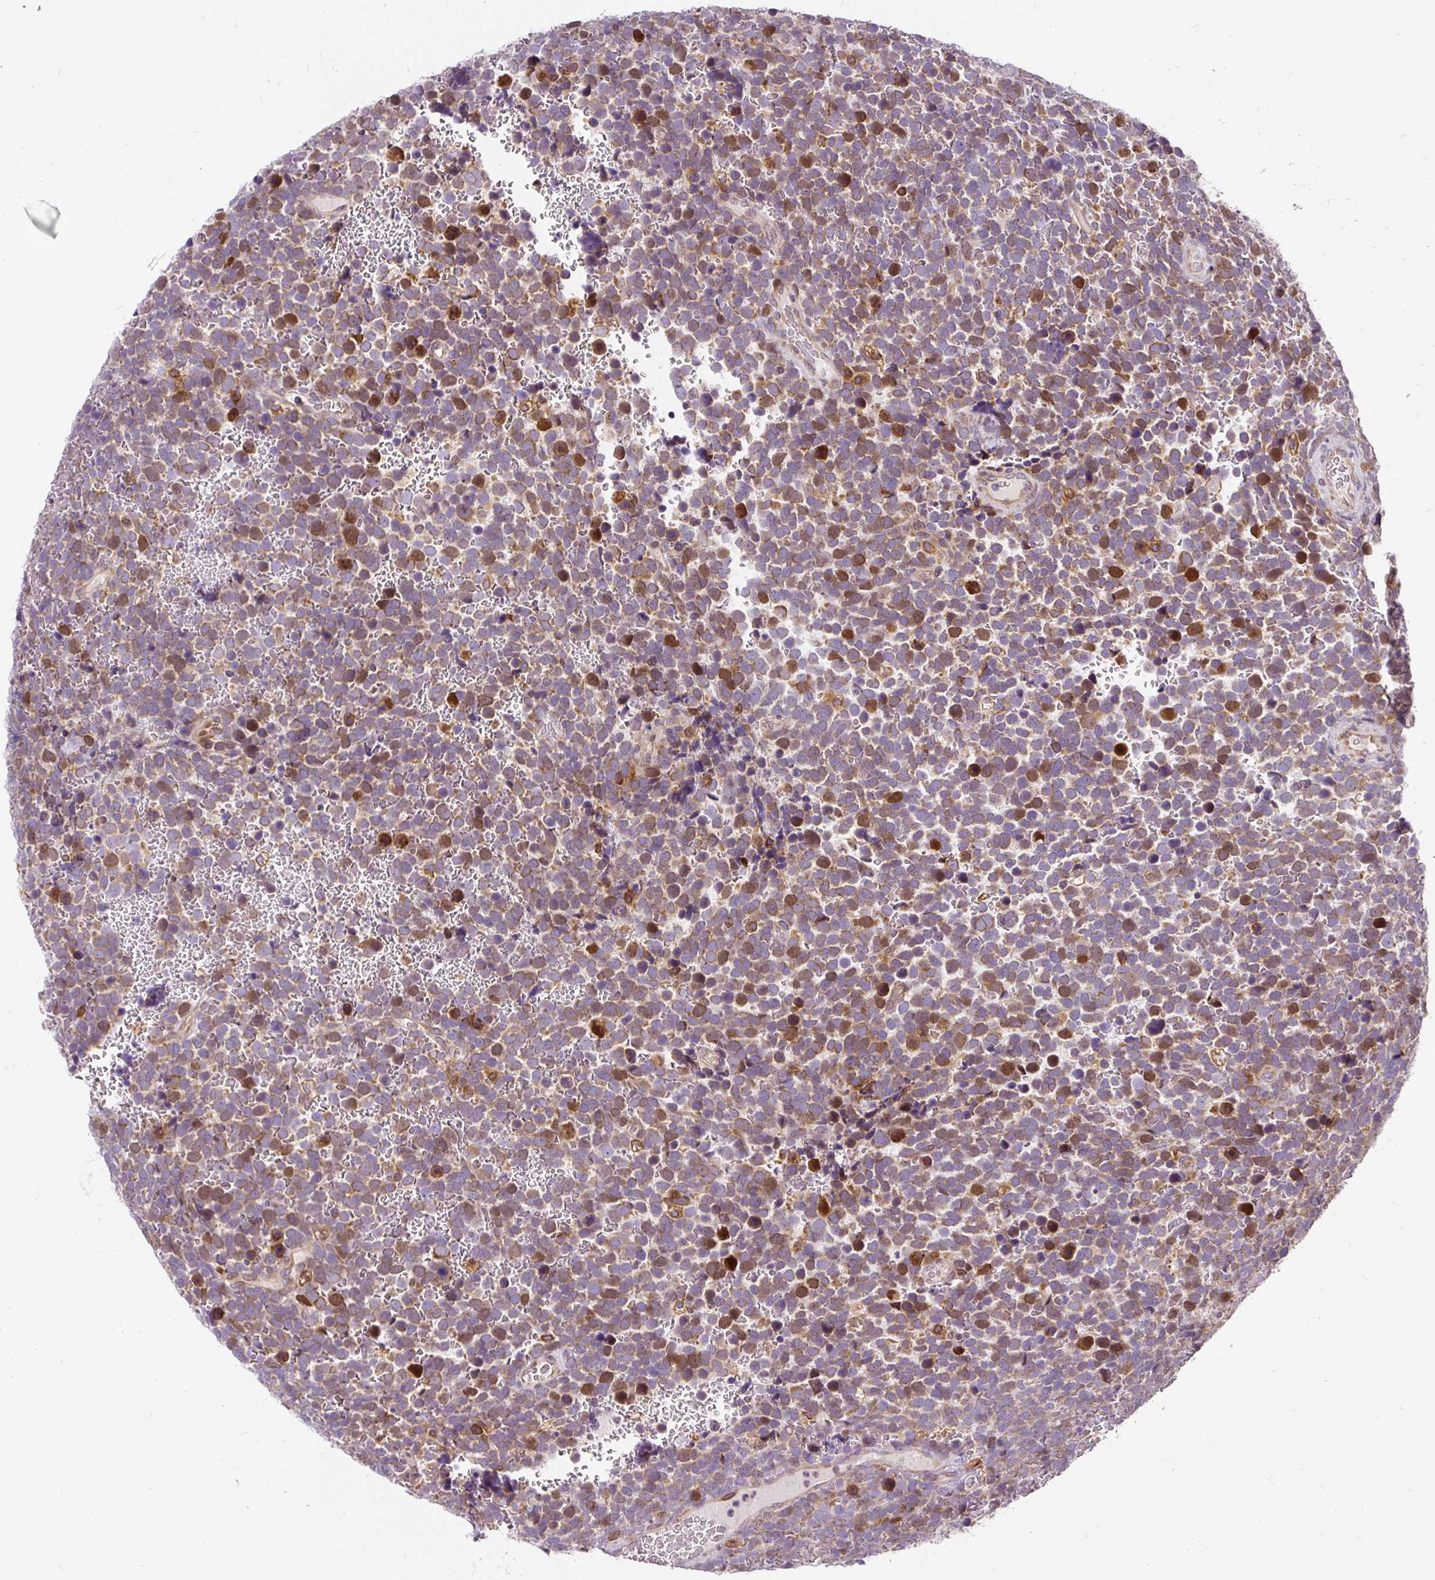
{"staining": {"intensity": "moderate", "quantity": "25%-75%", "location": "cytoplasmic/membranous,nuclear"}, "tissue": "urothelial cancer", "cell_type": "Tumor cells", "image_type": "cancer", "snomed": [{"axis": "morphology", "description": "Urothelial carcinoma, High grade"}, {"axis": "topography", "description": "Urinary bladder"}], "caption": "Urothelial cancer stained for a protein demonstrates moderate cytoplasmic/membranous and nuclear positivity in tumor cells.", "gene": "CYP20A1", "patient": {"sex": "female", "age": 82}}